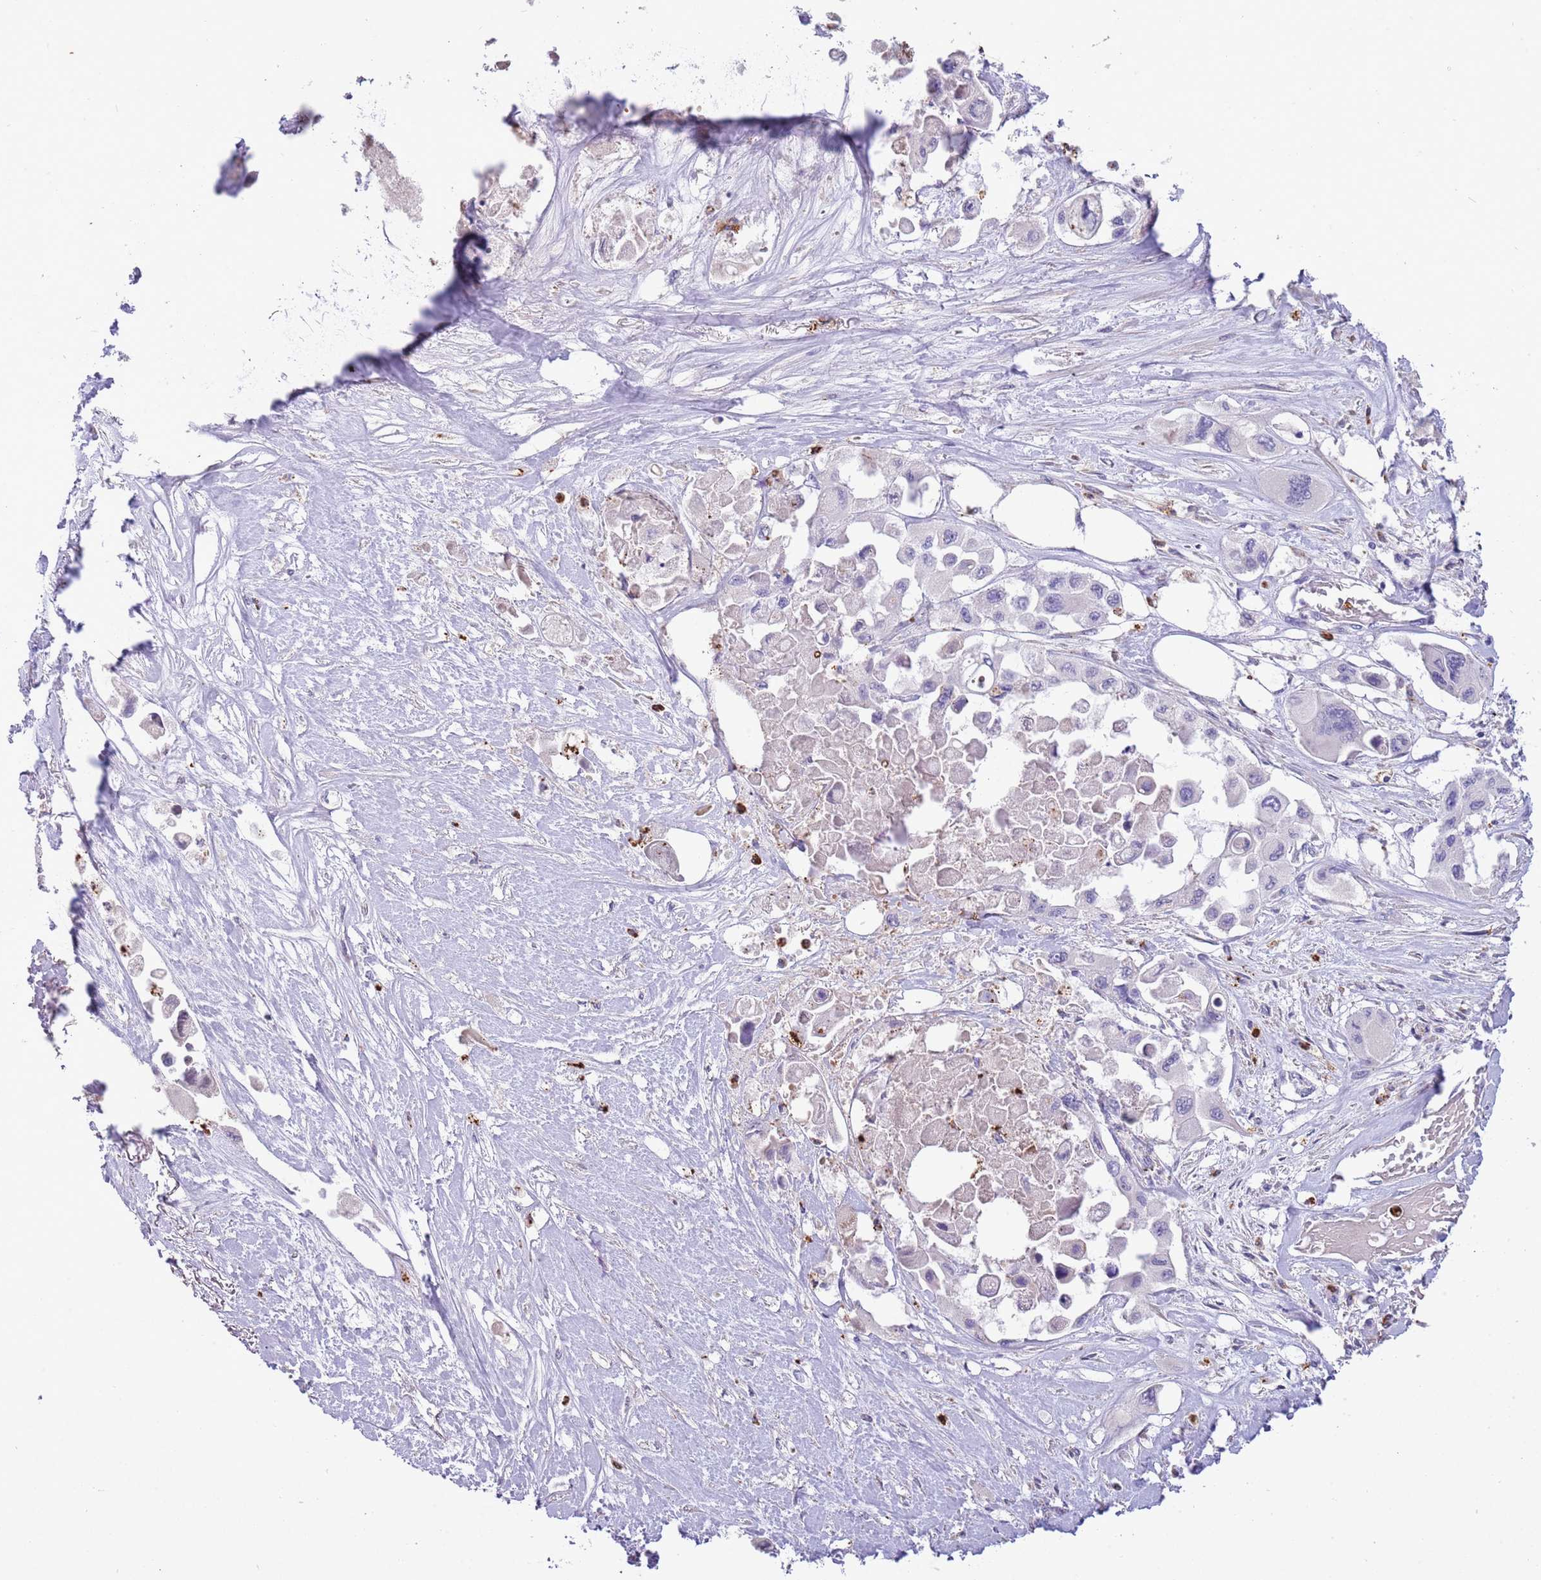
{"staining": {"intensity": "negative", "quantity": "none", "location": "none"}, "tissue": "pancreatic cancer", "cell_type": "Tumor cells", "image_type": "cancer", "snomed": [{"axis": "morphology", "description": "Adenocarcinoma, NOS"}, {"axis": "topography", "description": "Pancreas"}], "caption": "Immunohistochemistry (IHC) photomicrograph of human pancreatic cancer (adenocarcinoma) stained for a protein (brown), which exhibits no staining in tumor cells.", "gene": "P2RY13", "patient": {"sex": "male", "age": 92}}